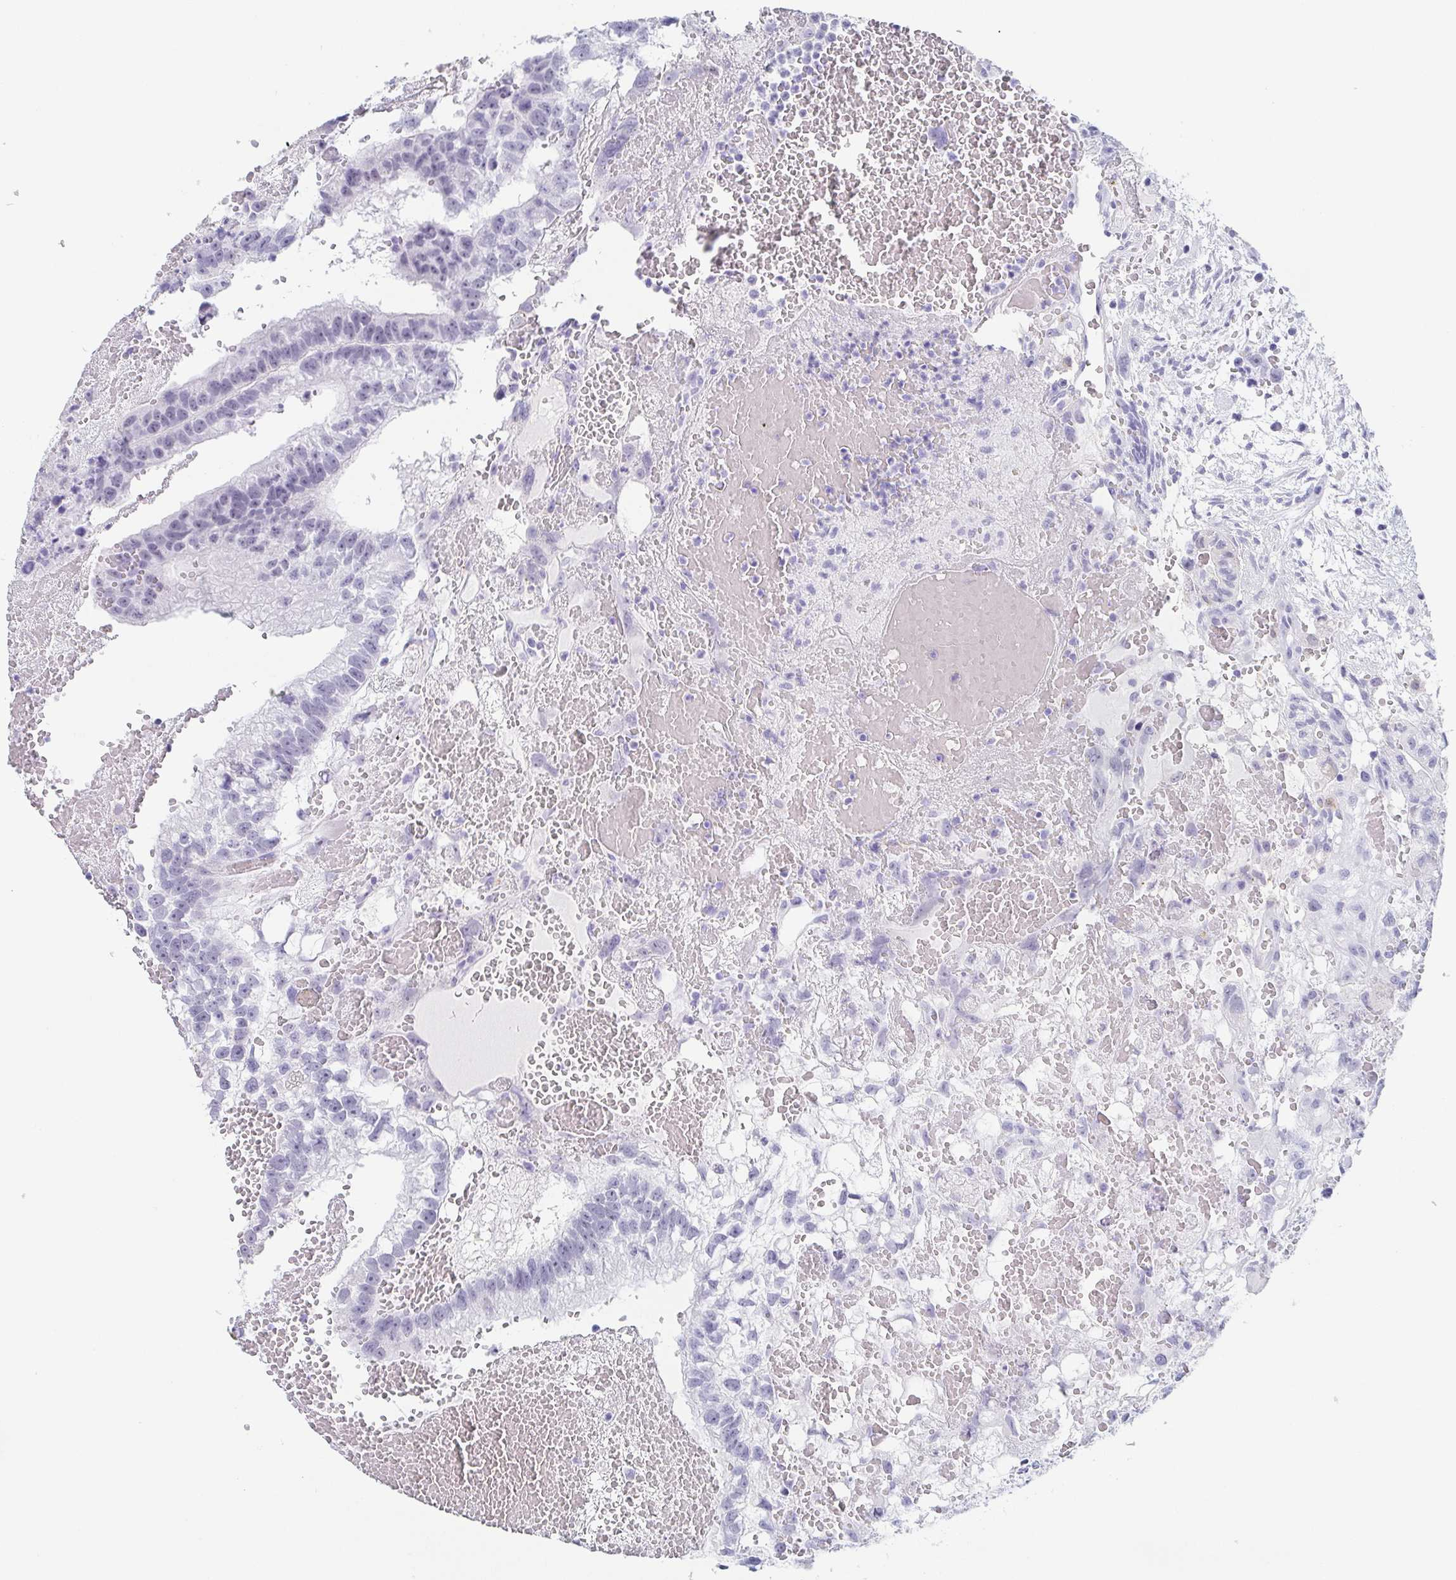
{"staining": {"intensity": "negative", "quantity": "none", "location": "none"}, "tissue": "testis cancer", "cell_type": "Tumor cells", "image_type": "cancer", "snomed": [{"axis": "morphology", "description": "Normal tissue, NOS"}, {"axis": "morphology", "description": "Carcinoma, Embryonal, NOS"}, {"axis": "topography", "description": "Testis"}], "caption": "Tumor cells show no significant positivity in embryonal carcinoma (testis).", "gene": "REG4", "patient": {"sex": "male", "age": 32}}